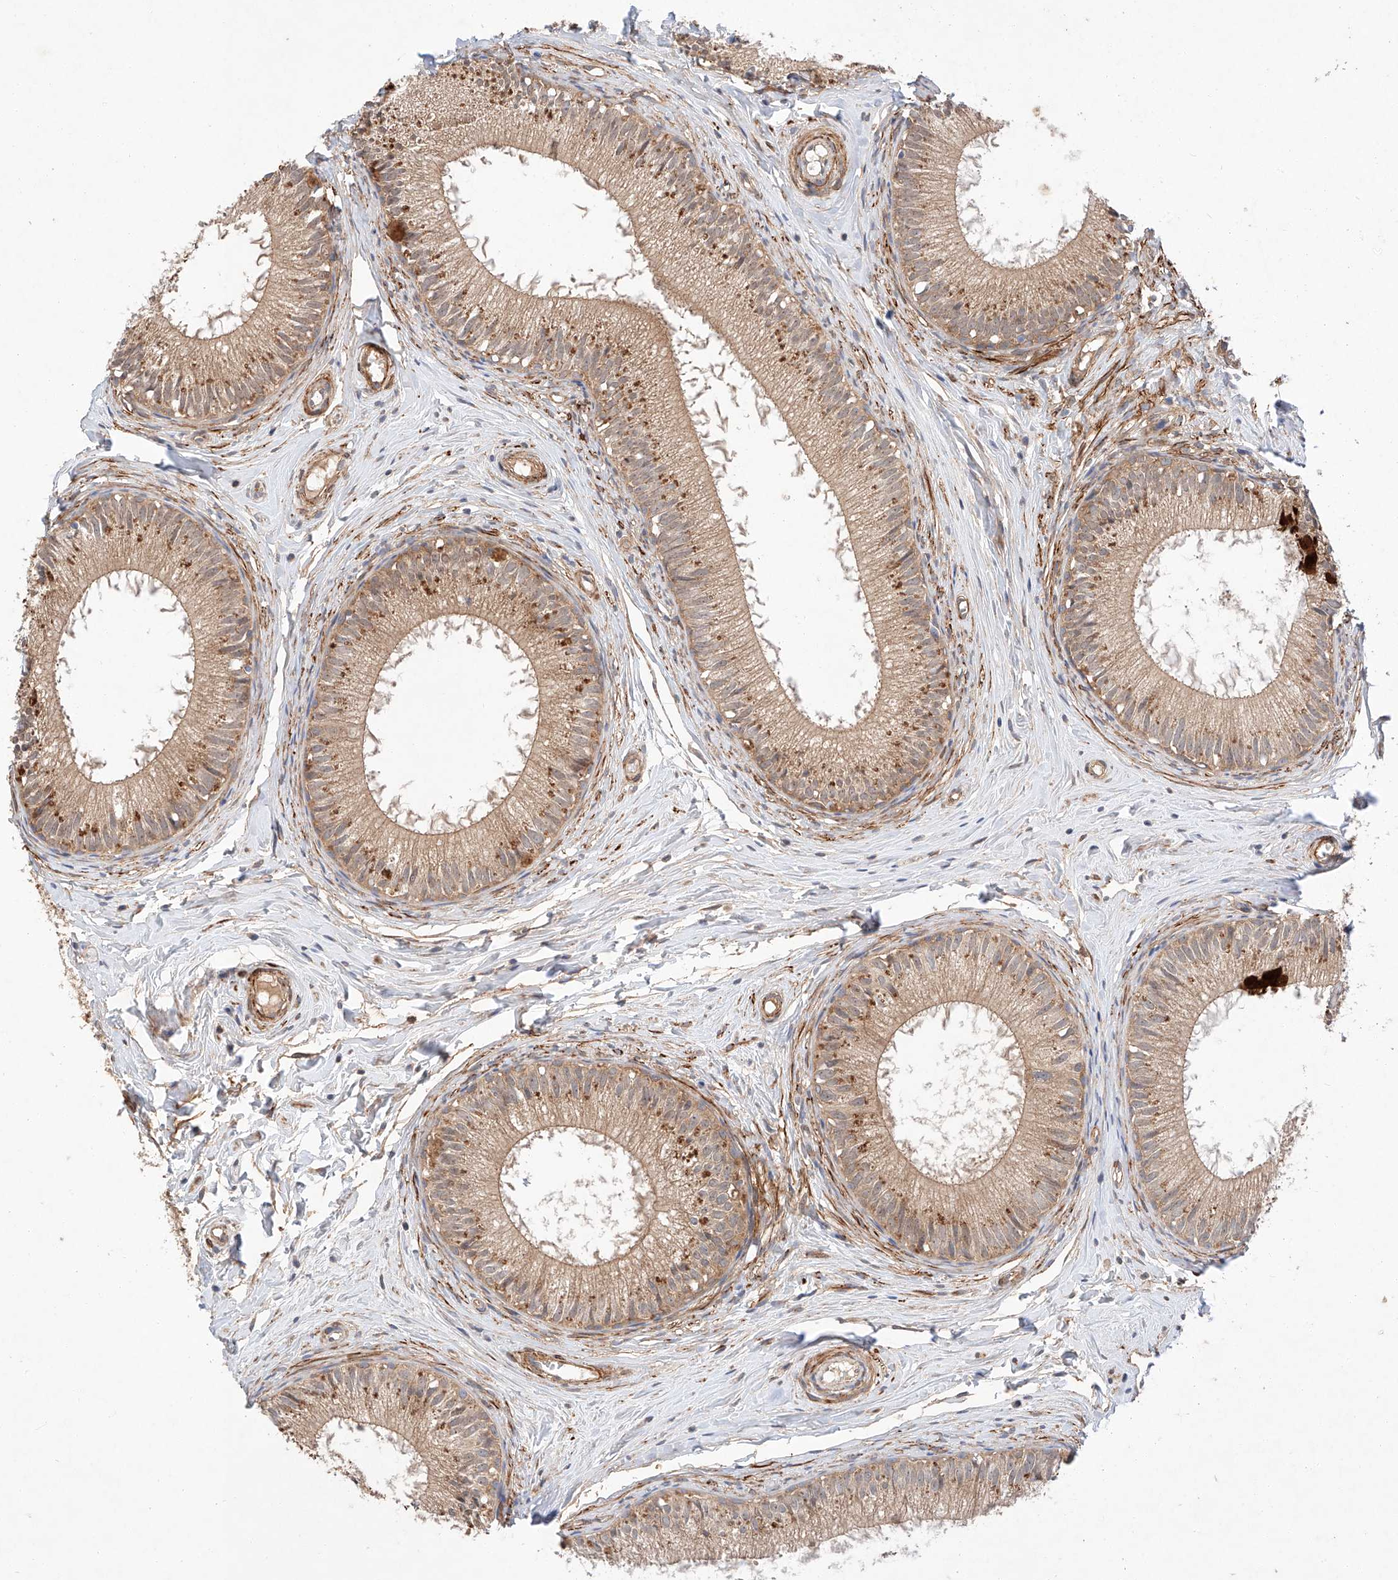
{"staining": {"intensity": "moderate", "quantity": ">75%", "location": "cytoplasmic/membranous"}, "tissue": "epididymis", "cell_type": "Glandular cells", "image_type": "normal", "snomed": [{"axis": "morphology", "description": "Normal tissue, NOS"}, {"axis": "topography", "description": "Epididymis"}], "caption": "High-power microscopy captured an immunohistochemistry photomicrograph of unremarkable epididymis, revealing moderate cytoplasmic/membranous staining in approximately >75% of glandular cells. (brown staining indicates protein expression, while blue staining denotes nuclei).", "gene": "RAB23", "patient": {"sex": "male", "age": 34}}